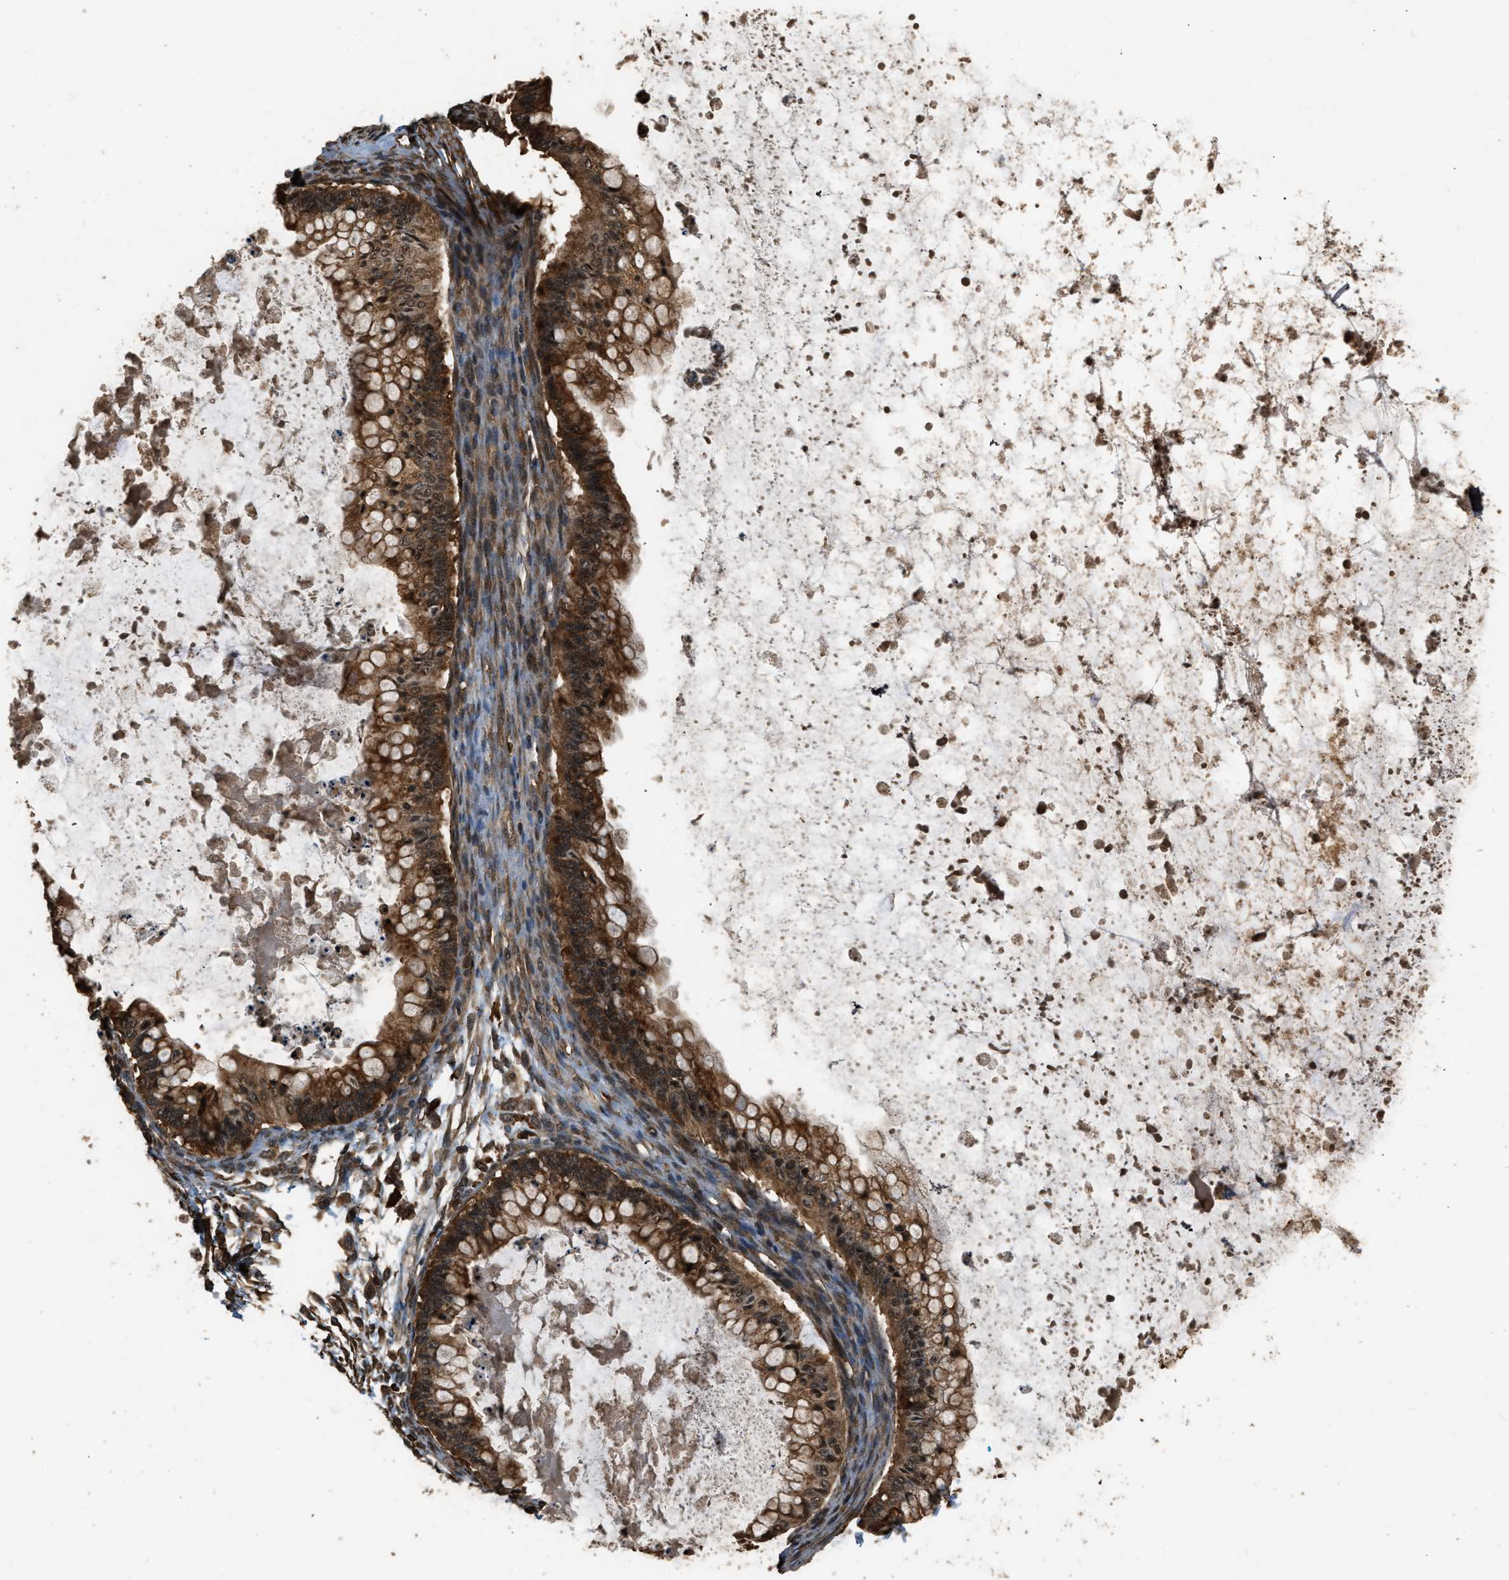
{"staining": {"intensity": "strong", "quantity": ">75%", "location": "cytoplasmic/membranous,nuclear"}, "tissue": "ovarian cancer", "cell_type": "Tumor cells", "image_type": "cancer", "snomed": [{"axis": "morphology", "description": "Cystadenocarcinoma, mucinous, NOS"}, {"axis": "topography", "description": "Ovary"}], "caption": "Immunohistochemical staining of mucinous cystadenocarcinoma (ovarian) demonstrates high levels of strong cytoplasmic/membranous and nuclear protein expression in about >75% of tumor cells.", "gene": "RAP2A", "patient": {"sex": "female", "age": 57}}